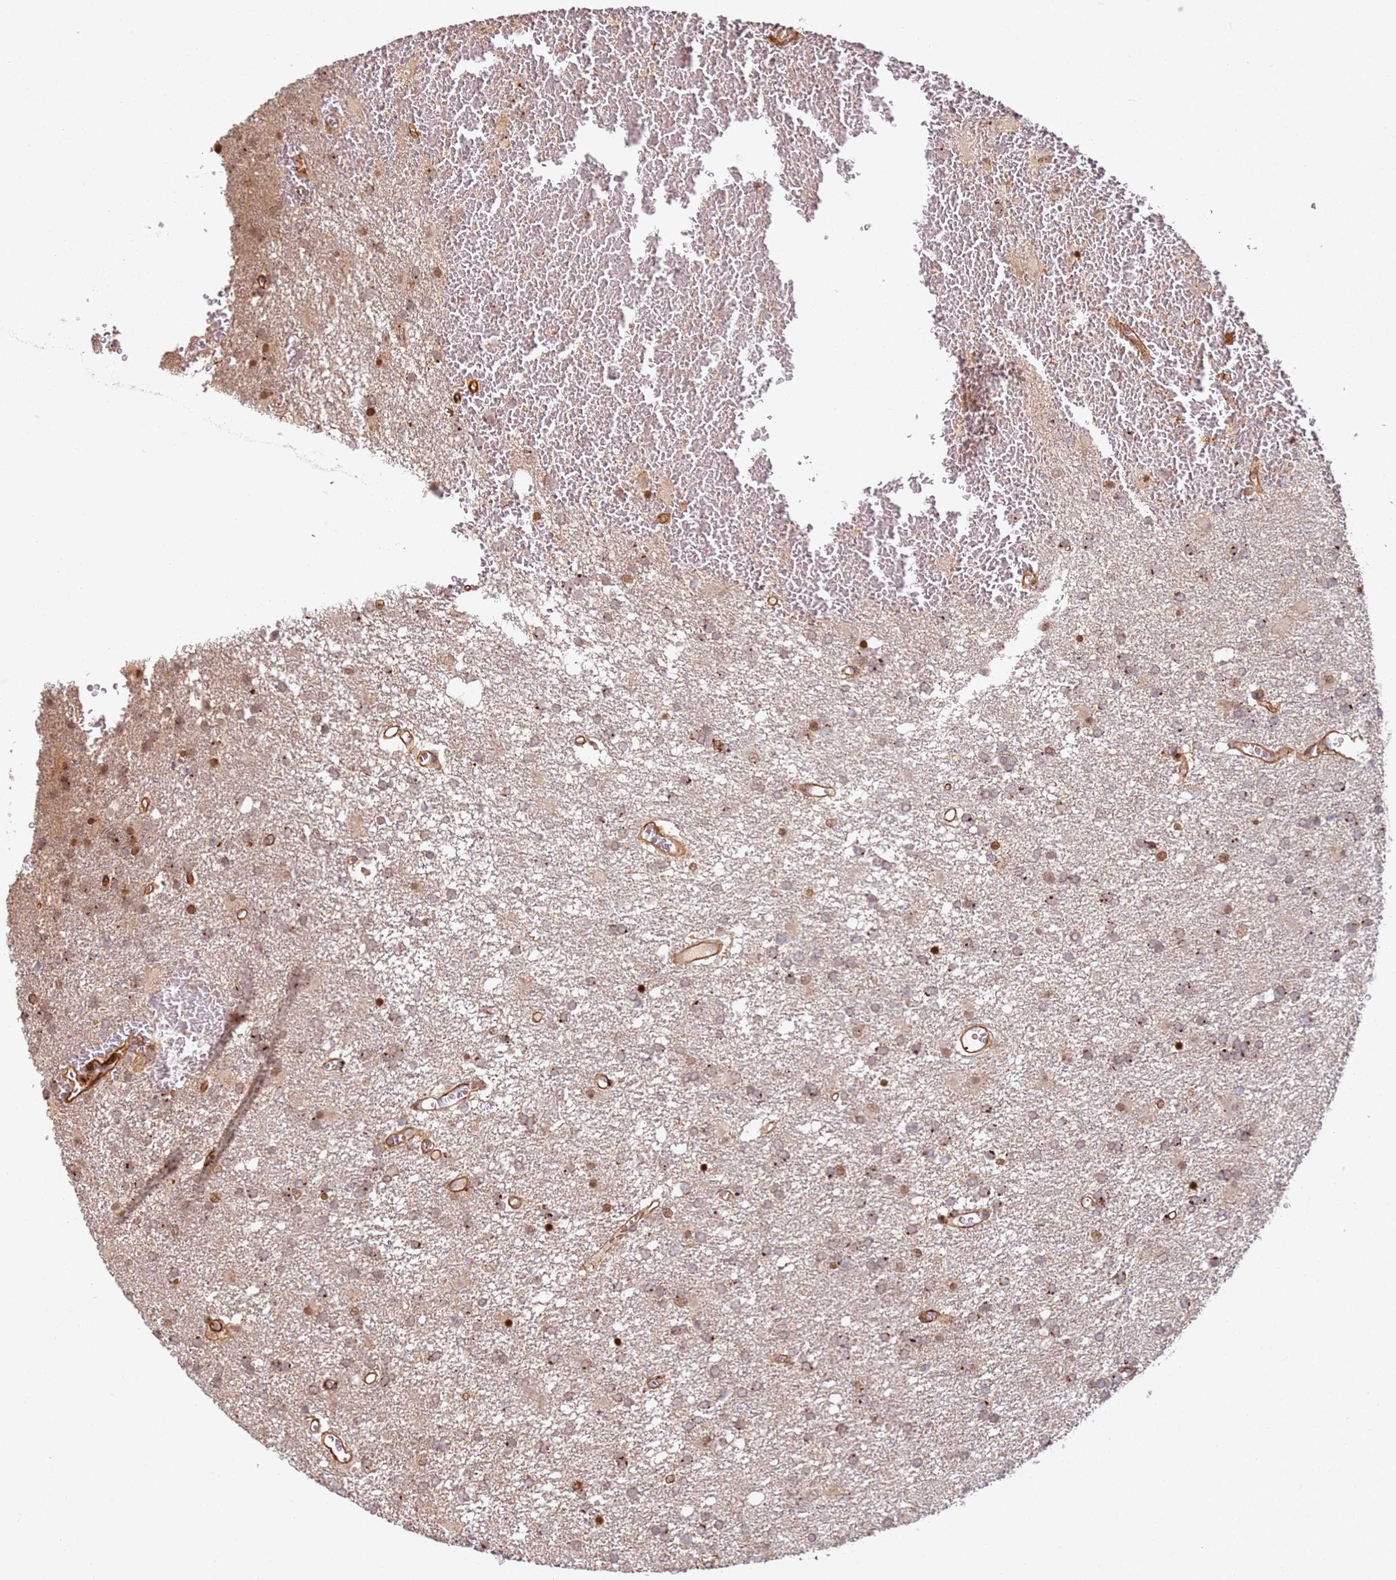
{"staining": {"intensity": "moderate", "quantity": "<25%", "location": "cytoplasmic/membranous,nuclear"}, "tissue": "glioma", "cell_type": "Tumor cells", "image_type": "cancer", "snomed": [{"axis": "morphology", "description": "Glioma, malignant, High grade"}, {"axis": "topography", "description": "Brain"}], "caption": "Glioma stained with a brown dye demonstrates moderate cytoplasmic/membranous and nuclear positive positivity in approximately <25% of tumor cells.", "gene": "TMEM233", "patient": {"sex": "female", "age": 74}}